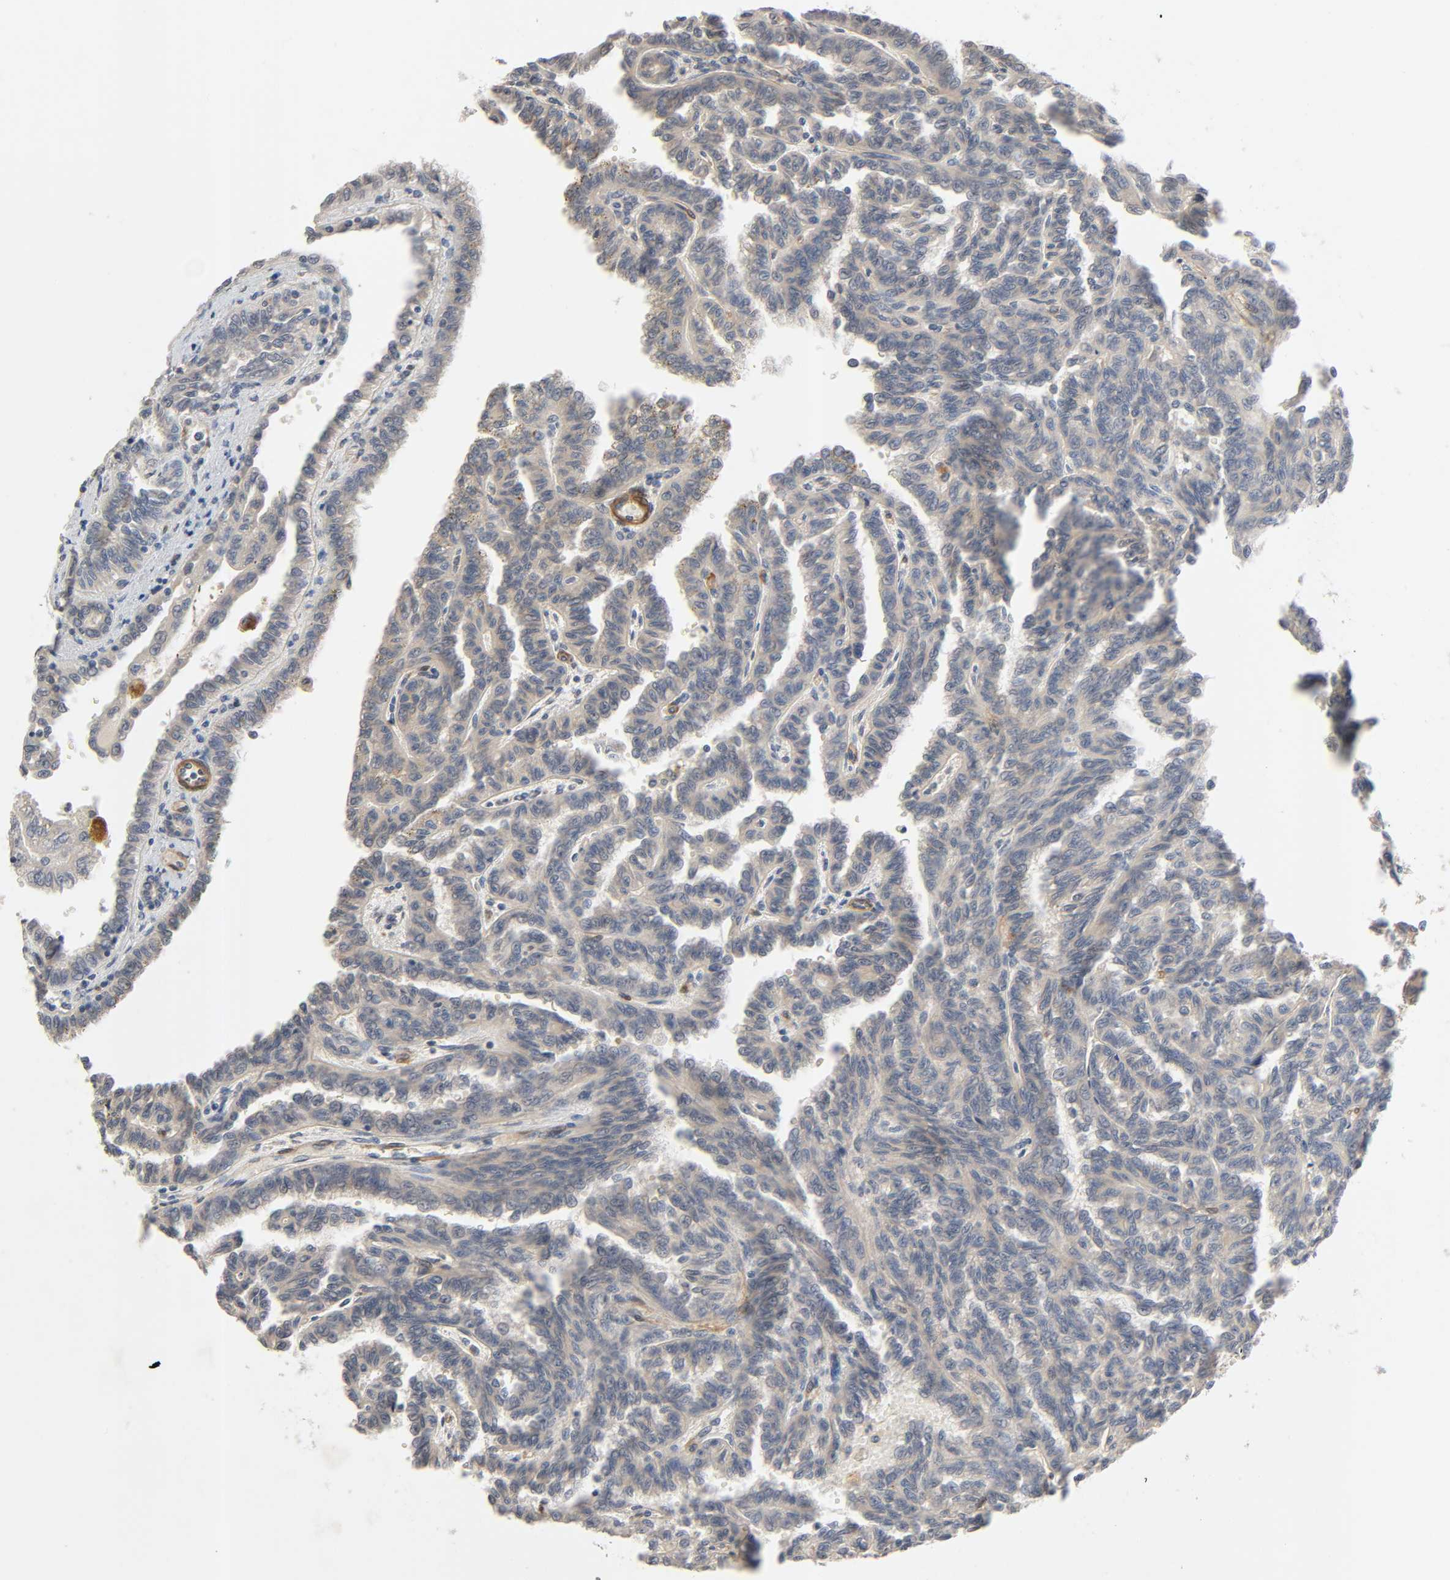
{"staining": {"intensity": "moderate", "quantity": ">75%", "location": "cytoplasmic/membranous"}, "tissue": "renal cancer", "cell_type": "Tumor cells", "image_type": "cancer", "snomed": [{"axis": "morphology", "description": "Inflammation, NOS"}, {"axis": "morphology", "description": "Adenocarcinoma, NOS"}, {"axis": "topography", "description": "Kidney"}], "caption": "A histopathology image of human renal adenocarcinoma stained for a protein exhibits moderate cytoplasmic/membranous brown staining in tumor cells.", "gene": "PTK2", "patient": {"sex": "male", "age": 68}}